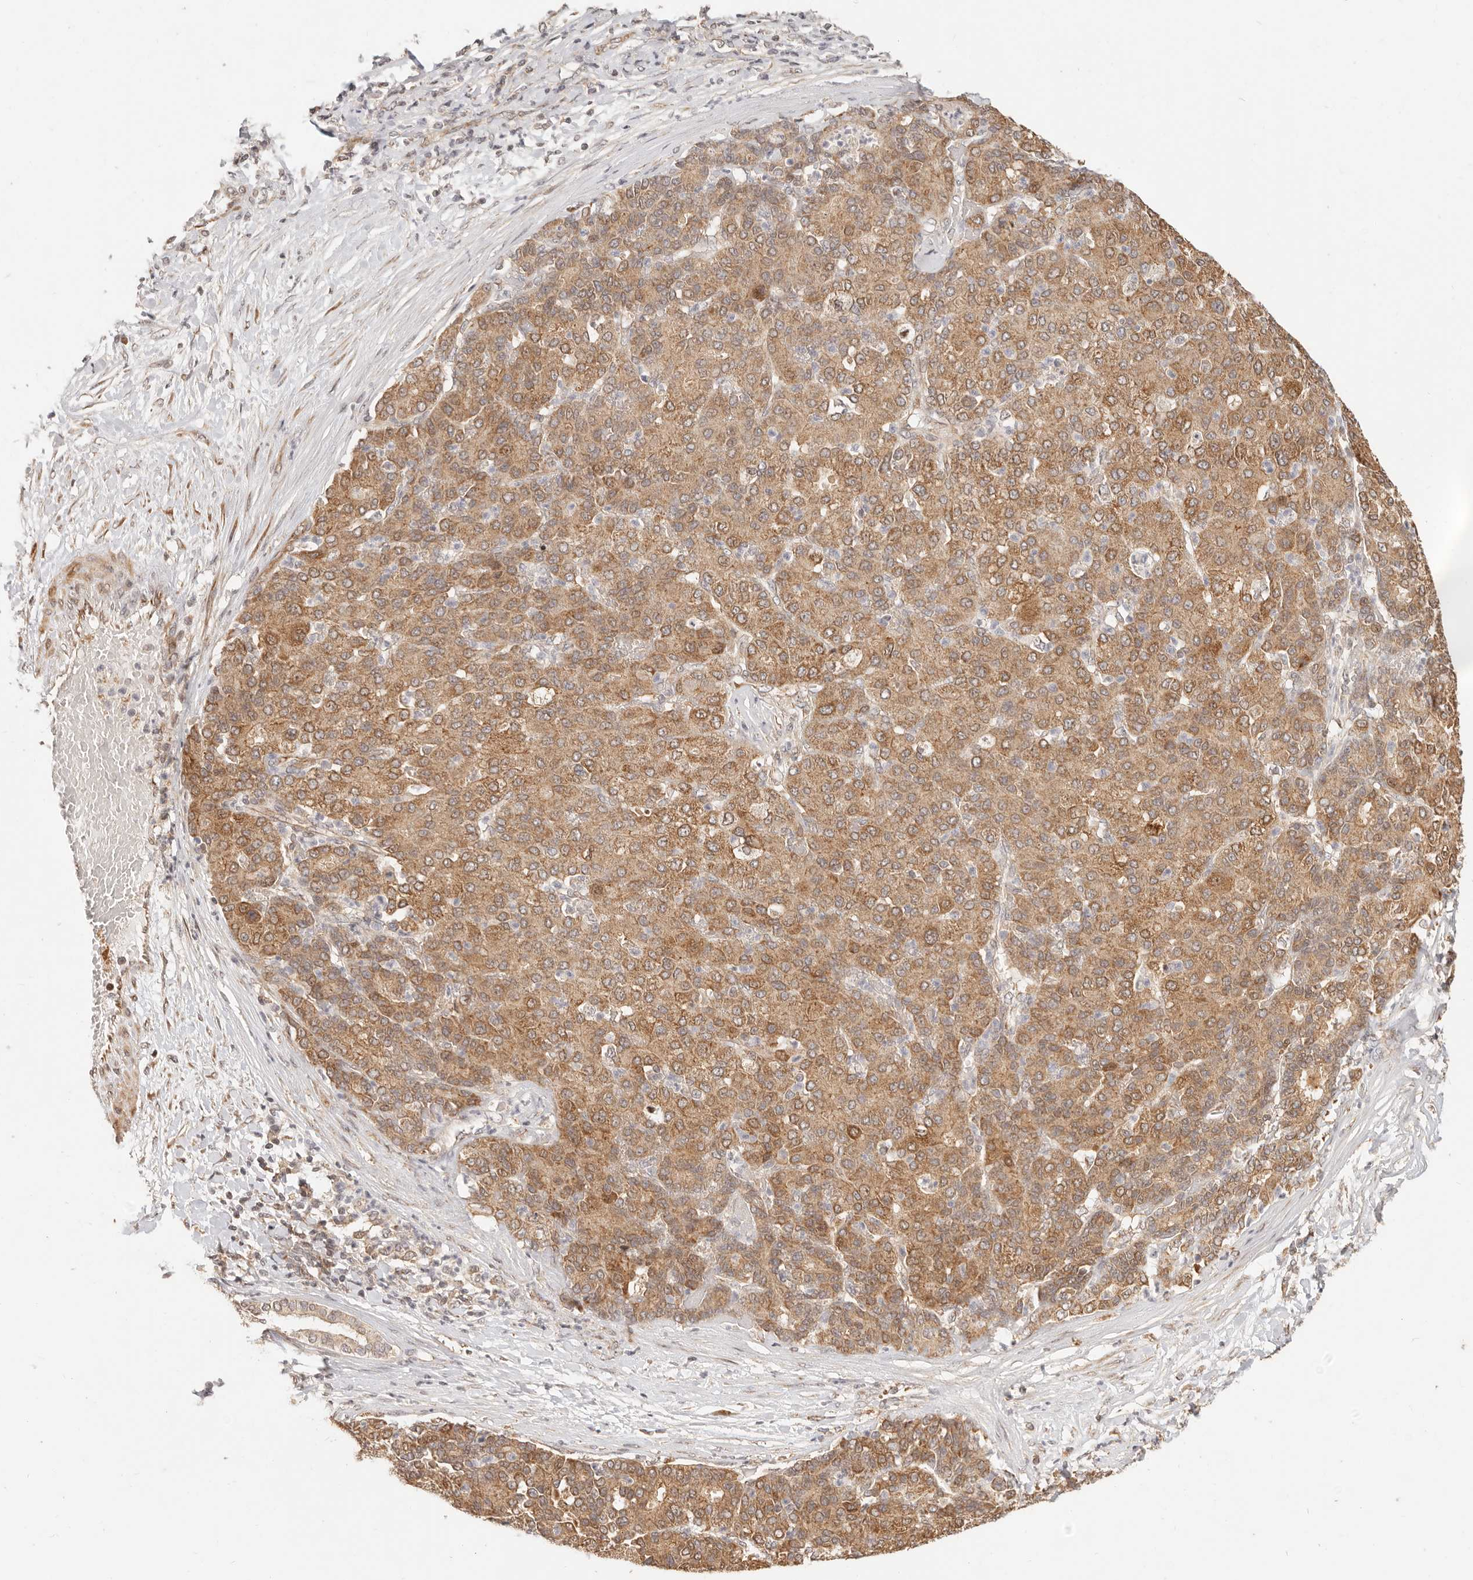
{"staining": {"intensity": "moderate", "quantity": ">75%", "location": "cytoplasmic/membranous"}, "tissue": "liver cancer", "cell_type": "Tumor cells", "image_type": "cancer", "snomed": [{"axis": "morphology", "description": "Carcinoma, Hepatocellular, NOS"}, {"axis": "topography", "description": "Liver"}], "caption": "Immunohistochemical staining of human liver cancer (hepatocellular carcinoma) displays medium levels of moderate cytoplasmic/membranous protein positivity in approximately >75% of tumor cells.", "gene": "TIMM17A", "patient": {"sex": "male", "age": 65}}